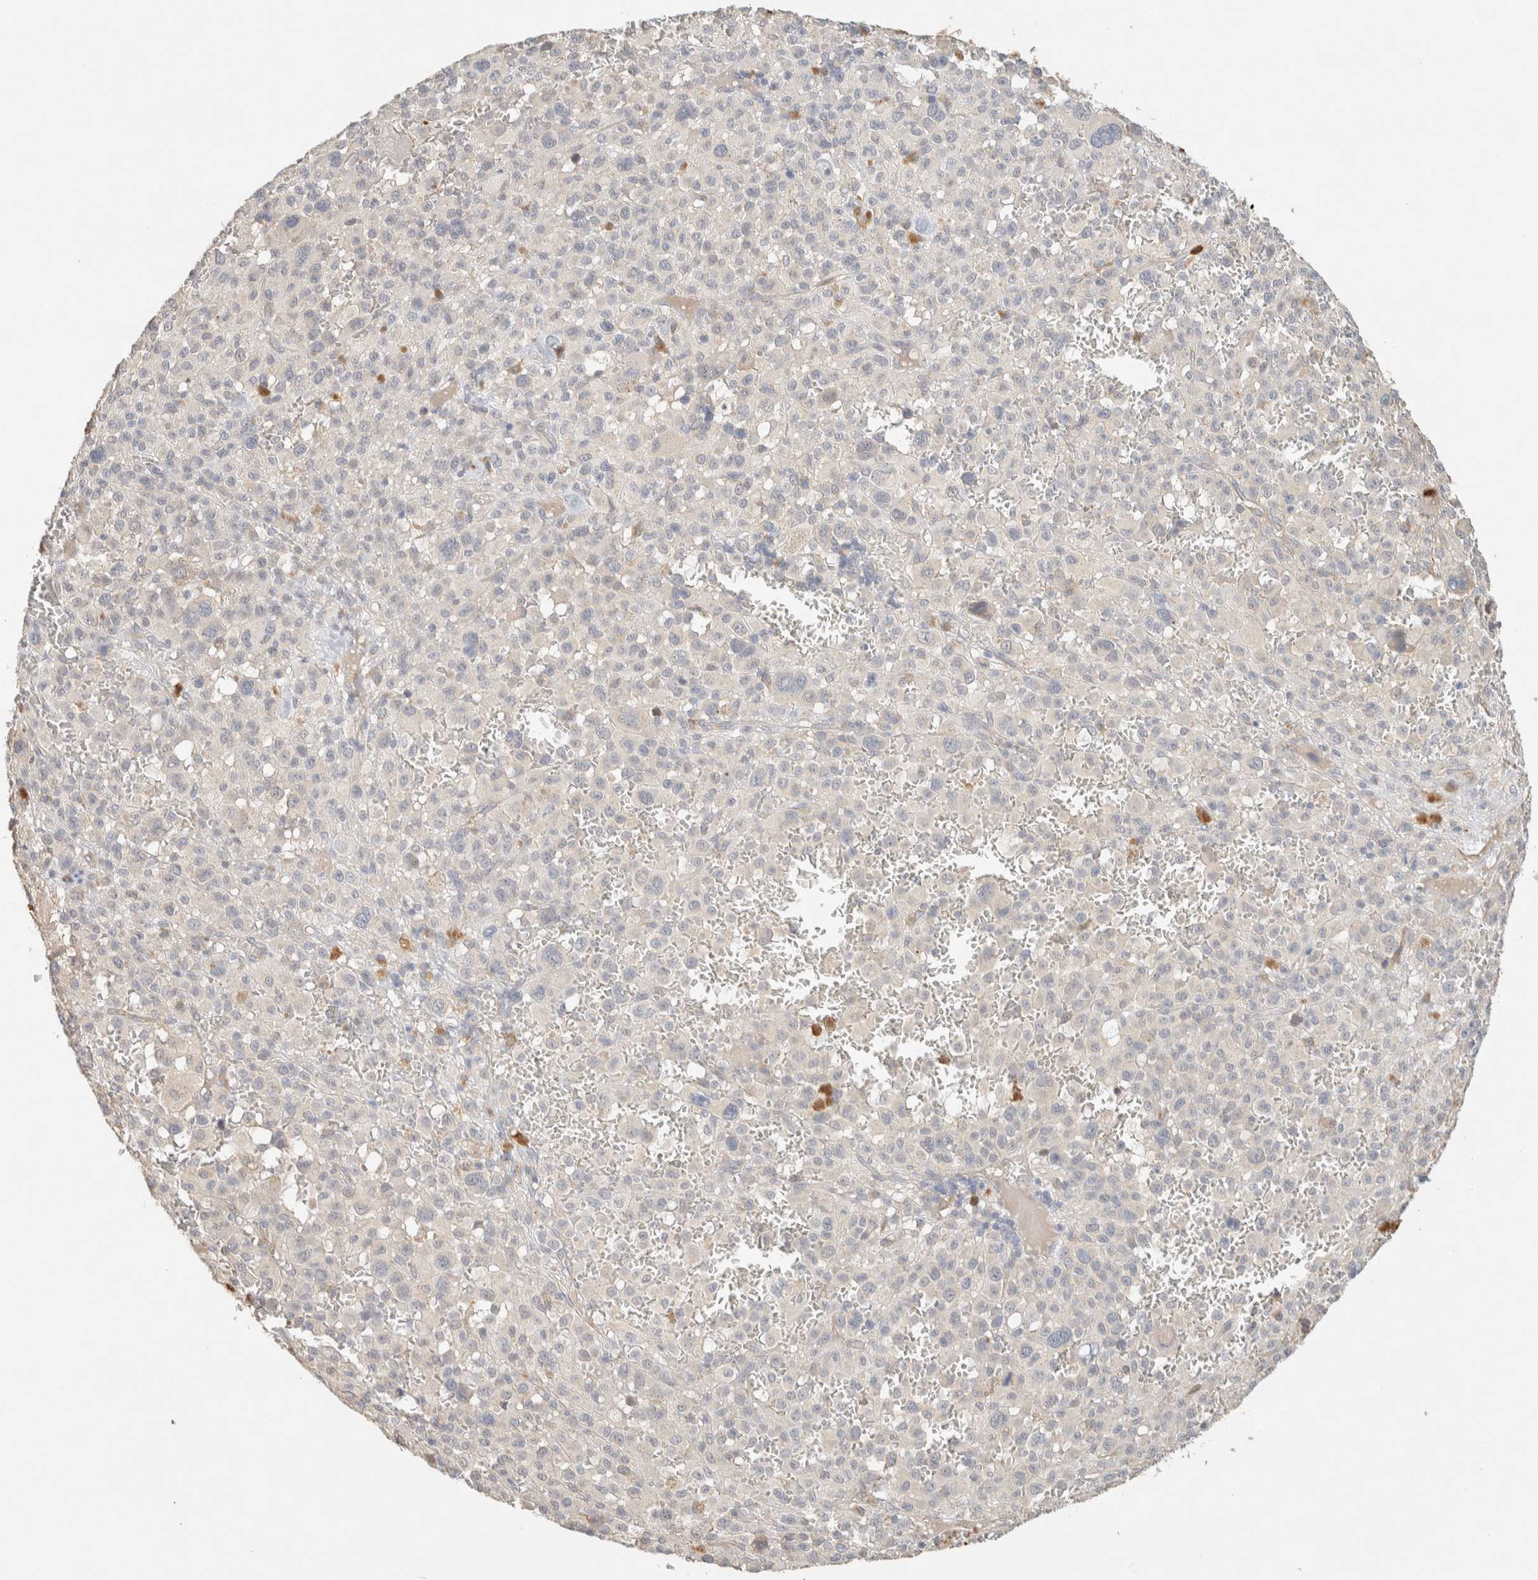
{"staining": {"intensity": "negative", "quantity": "none", "location": "none"}, "tissue": "melanoma", "cell_type": "Tumor cells", "image_type": "cancer", "snomed": [{"axis": "morphology", "description": "Malignant melanoma, Metastatic site"}, {"axis": "topography", "description": "Skin"}], "caption": "There is no significant positivity in tumor cells of melanoma. Brightfield microscopy of IHC stained with DAB (brown) and hematoxylin (blue), captured at high magnification.", "gene": "TTC3", "patient": {"sex": "female", "age": 74}}